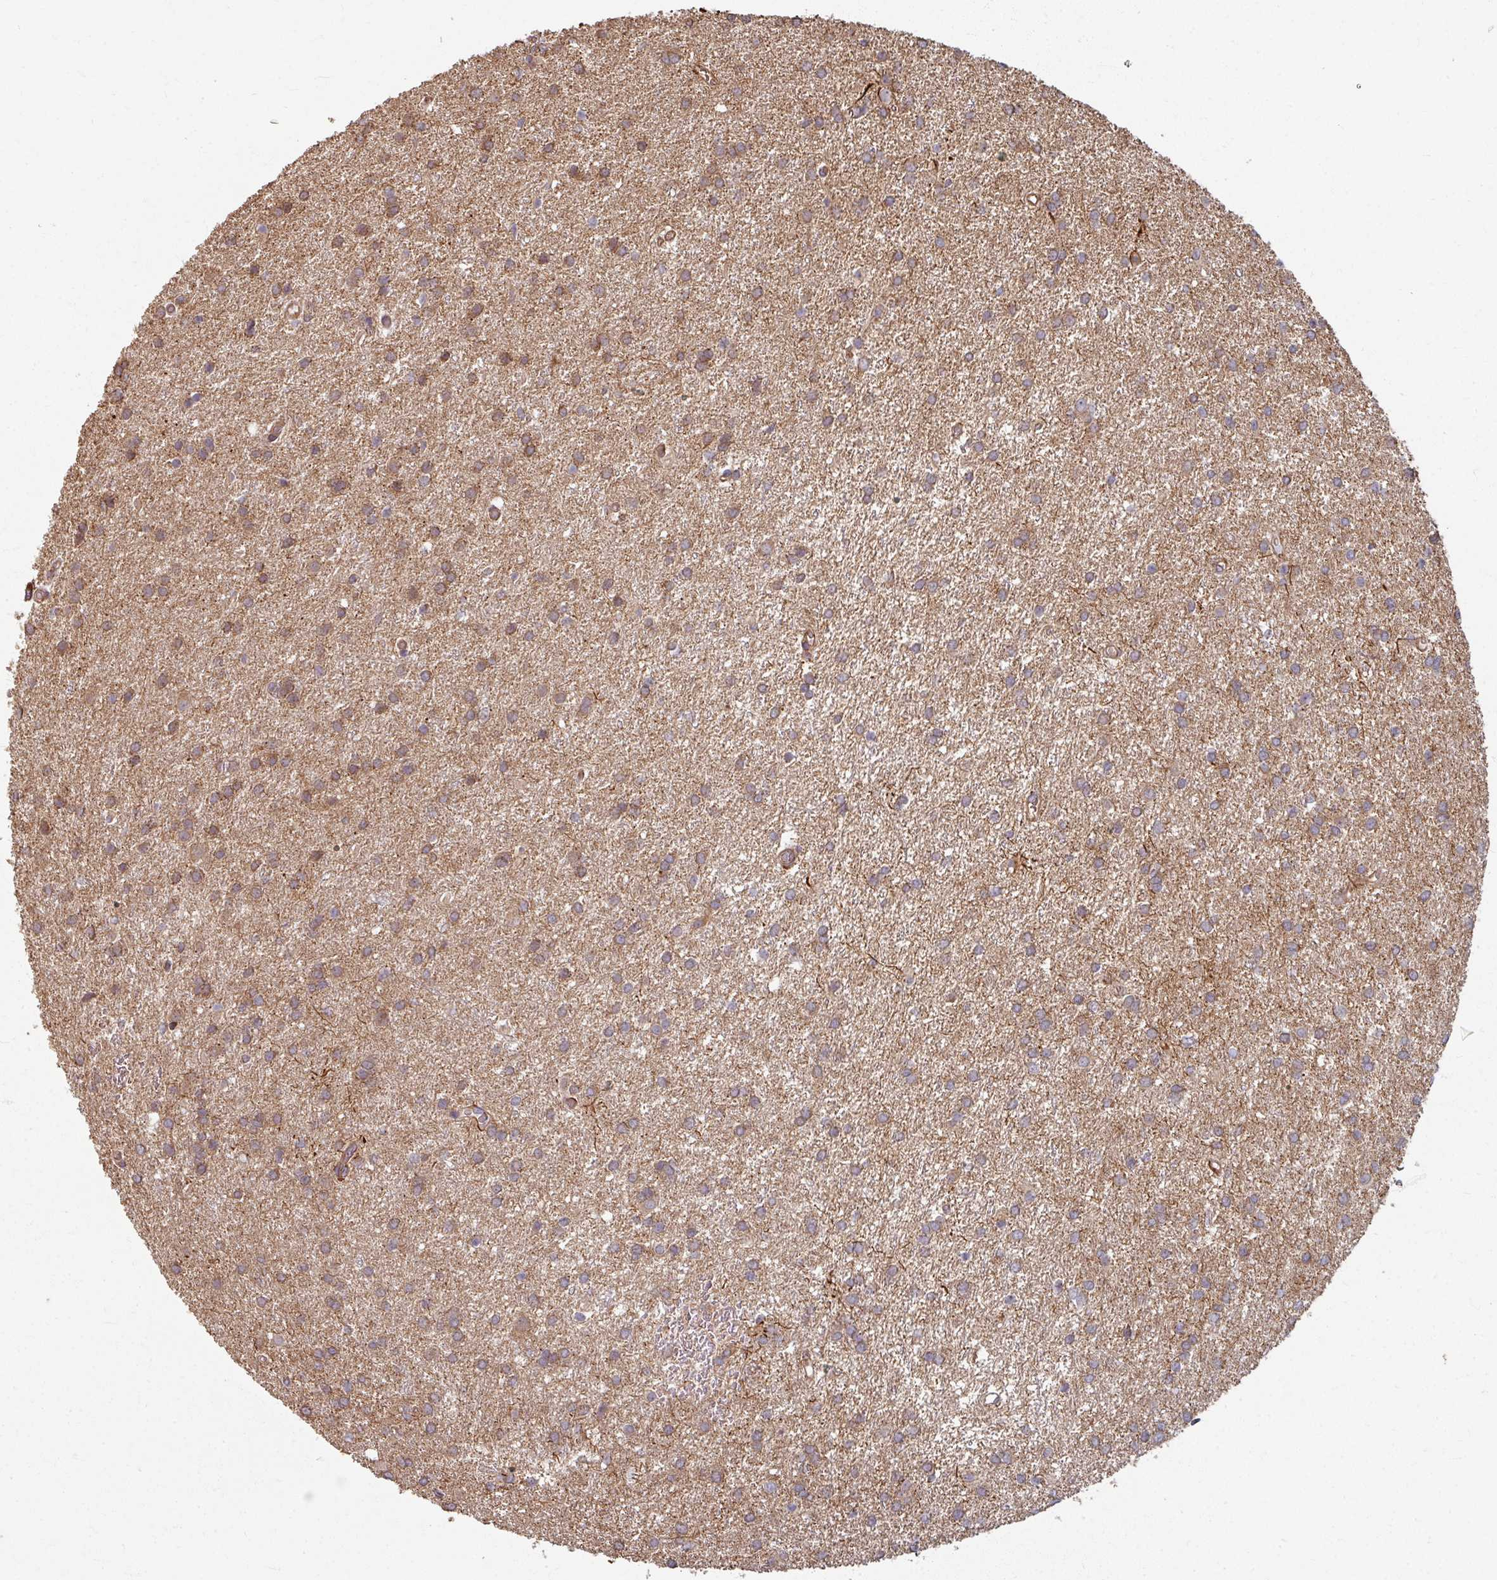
{"staining": {"intensity": "moderate", "quantity": "25%-75%", "location": "cytoplasmic/membranous"}, "tissue": "glioma", "cell_type": "Tumor cells", "image_type": "cancer", "snomed": [{"axis": "morphology", "description": "Glioma, malignant, High grade"}, {"axis": "topography", "description": "Brain"}], "caption": "Immunohistochemical staining of glioma exhibits medium levels of moderate cytoplasmic/membranous protein expression in about 25%-75% of tumor cells. (Brightfield microscopy of DAB IHC at high magnification).", "gene": "CCDC68", "patient": {"sex": "female", "age": 50}}